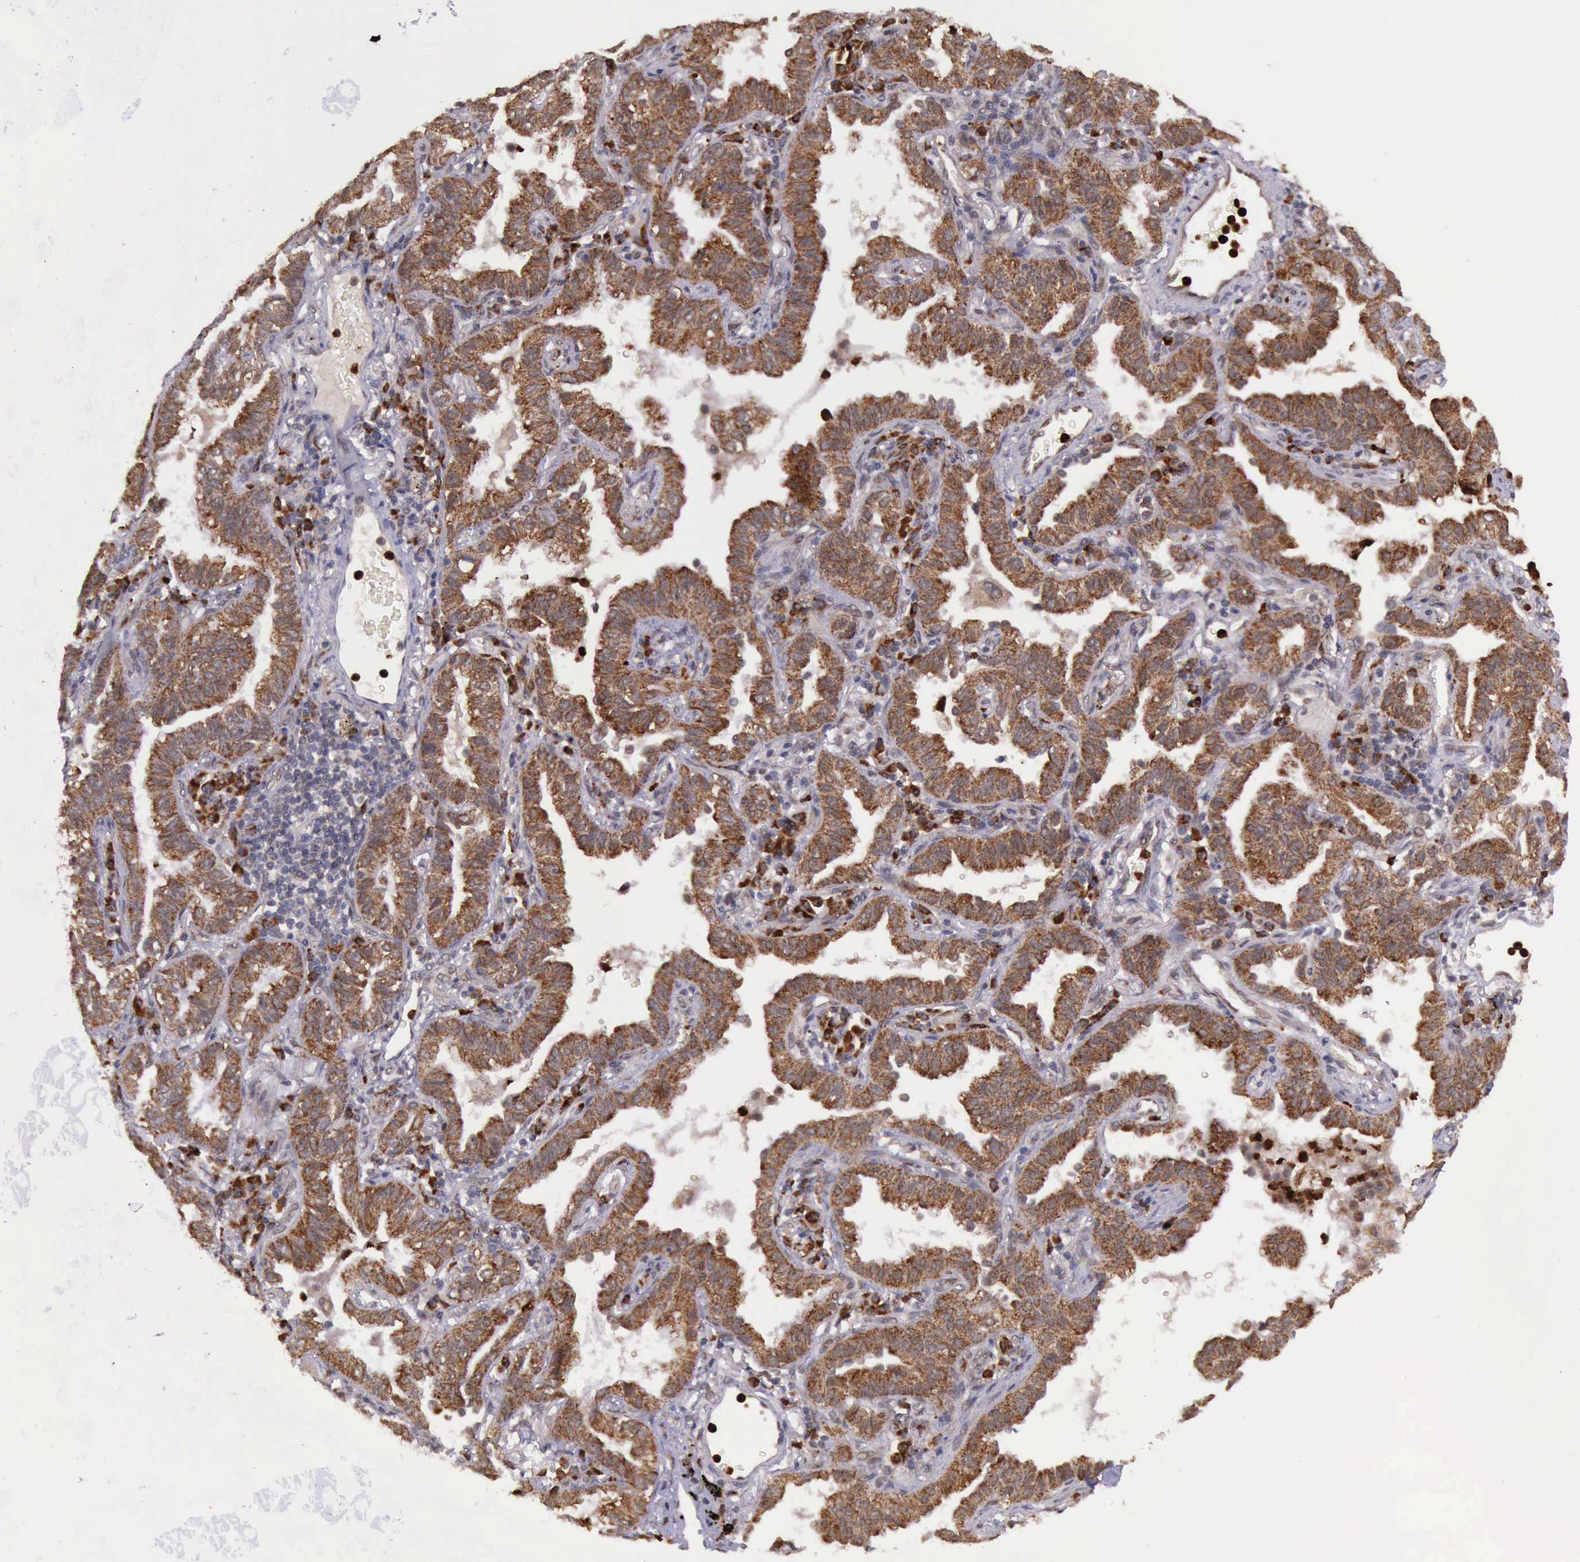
{"staining": {"intensity": "moderate", "quantity": ">75%", "location": "cytoplasmic/membranous"}, "tissue": "lung cancer", "cell_type": "Tumor cells", "image_type": "cancer", "snomed": [{"axis": "morphology", "description": "Adenocarcinoma, NOS"}, {"axis": "topography", "description": "Lung"}], "caption": "Human lung adenocarcinoma stained with a protein marker shows moderate staining in tumor cells.", "gene": "ARMCX3", "patient": {"sex": "female", "age": 50}}